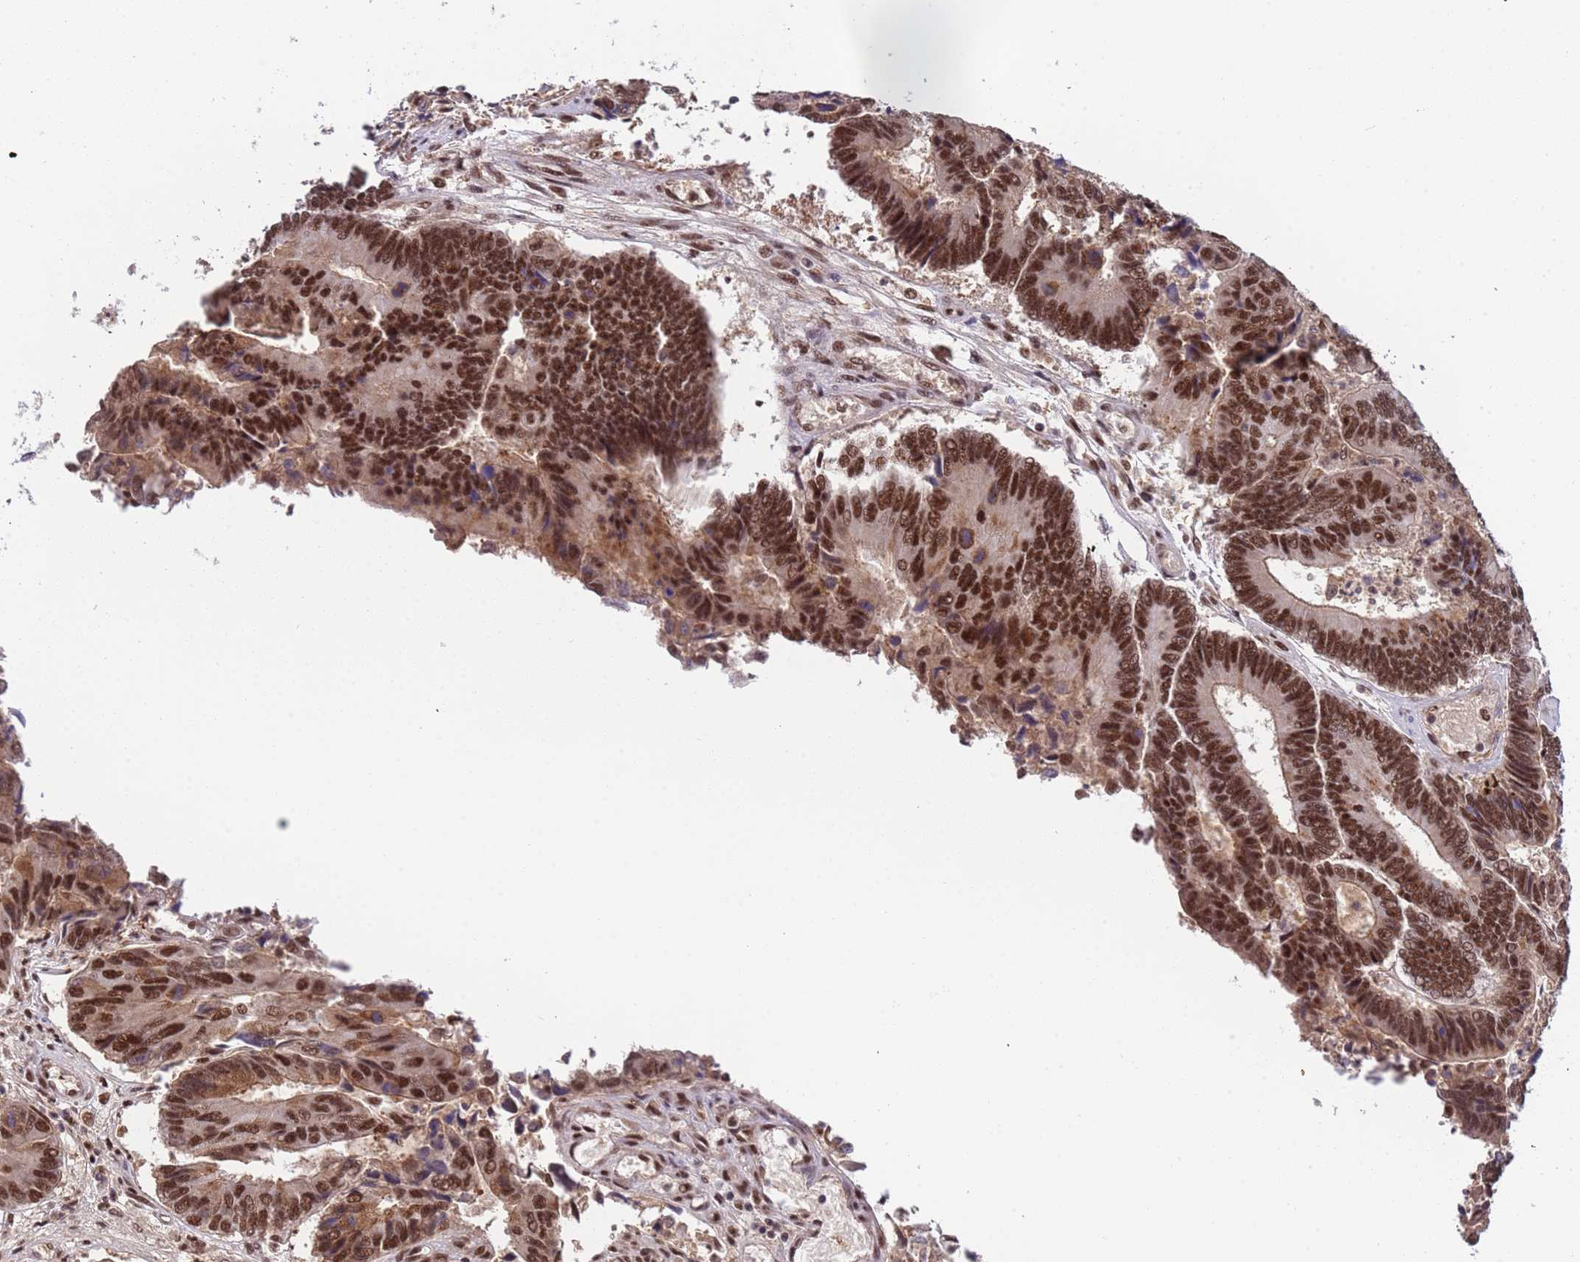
{"staining": {"intensity": "strong", "quantity": ">75%", "location": "nuclear"}, "tissue": "colorectal cancer", "cell_type": "Tumor cells", "image_type": "cancer", "snomed": [{"axis": "morphology", "description": "Adenocarcinoma, NOS"}, {"axis": "topography", "description": "Colon"}], "caption": "IHC of human colorectal cancer (adenocarcinoma) shows high levels of strong nuclear positivity in approximately >75% of tumor cells.", "gene": "SRRT", "patient": {"sex": "female", "age": 67}}